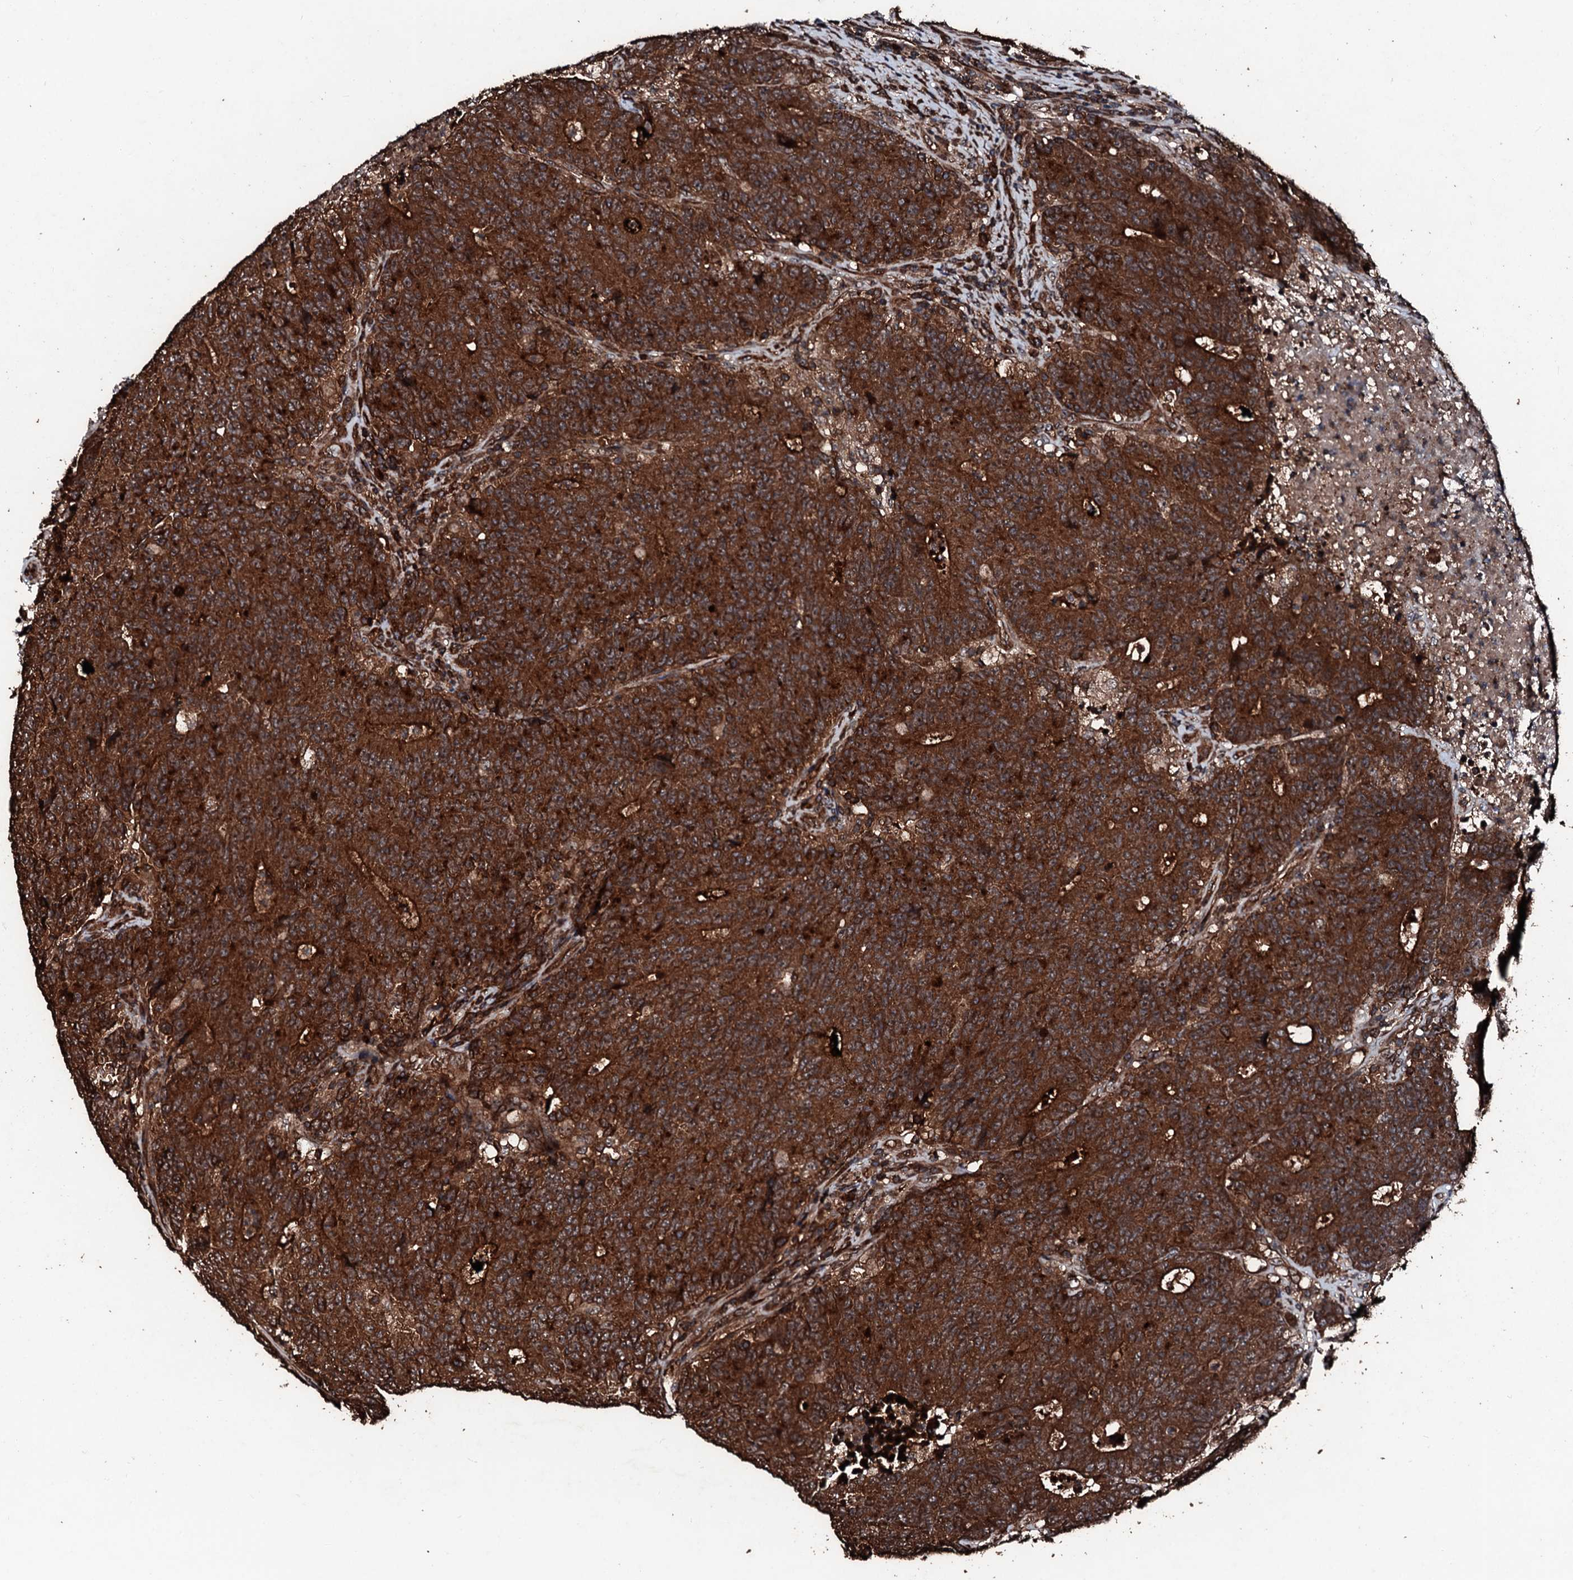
{"staining": {"intensity": "strong", "quantity": ">75%", "location": "cytoplasmic/membranous"}, "tissue": "colorectal cancer", "cell_type": "Tumor cells", "image_type": "cancer", "snomed": [{"axis": "morphology", "description": "Adenocarcinoma, NOS"}, {"axis": "topography", "description": "Colon"}], "caption": "Colorectal cancer stained with immunohistochemistry (IHC) exhibits strong cytoplasmic/membranous staining in about >75% of tumor cells. The staining was performed using DAB (3,3'-diaminobenzidine) to visualize the protein expression in brown, while the nuclei were stained in blue with hematoxylin (Magnification: 20x).", "gene": "KIF18A", "patient": {"sex": "female", "age": 75}}